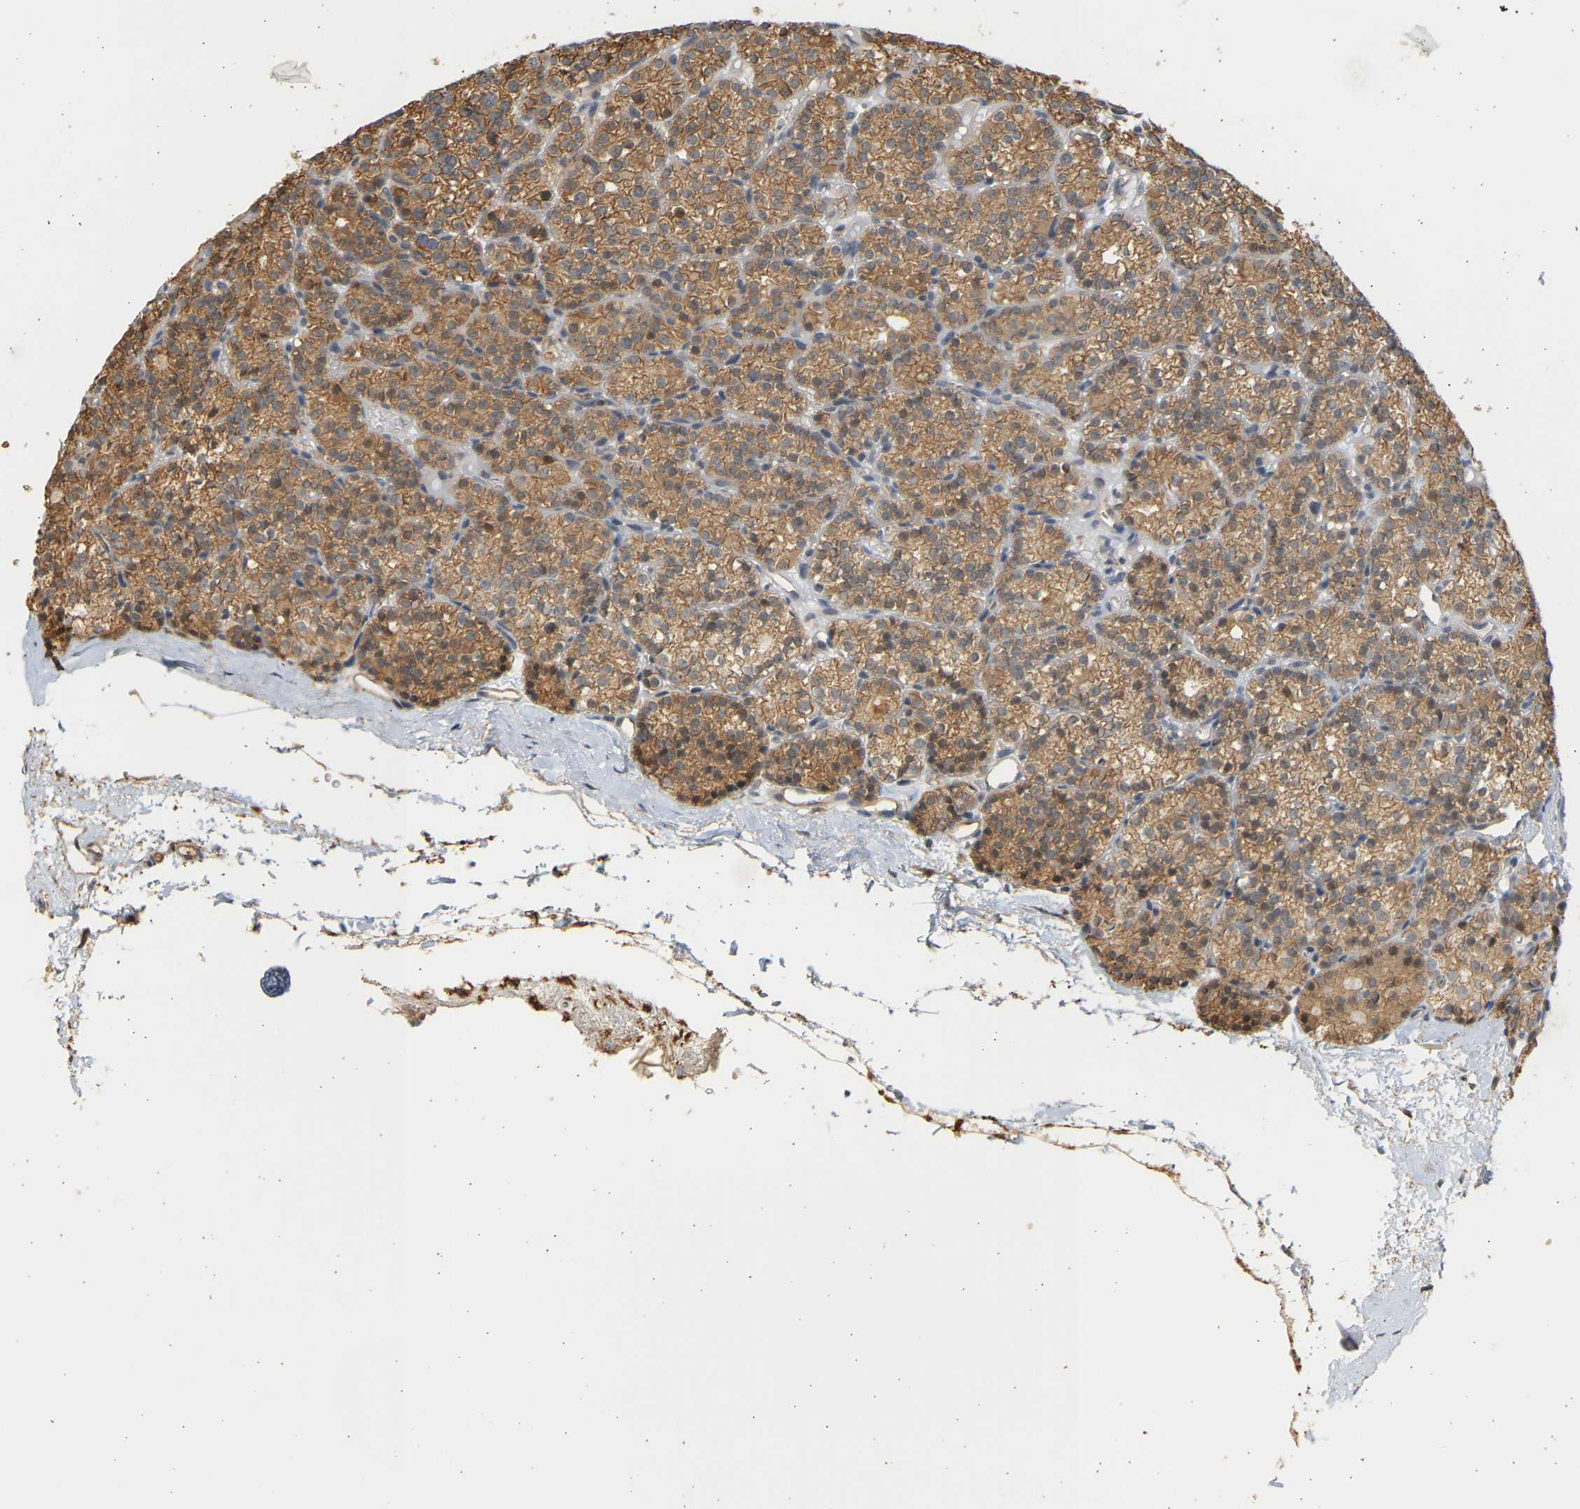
{"staining": {"intensity": "moderate", "quantity": ">75%", "location": "cytoplasmic/membranous"}, "tissue": "parathyroid gland", "cell_type": "Glandular cells", "image_type": "normal", "snomed": [{"axis": "morphology", "description": "Normal tissue, NOS"}, {"axis": "topography", "description": "Parathyroid gland"}], "caption": "Immunohistochemistry (IHC) micrograph of normal human parathyroid gland stained for a protein (brown), which displays medium levels of moderate cytoplasmic/membranous expression in approximately >75% of glandular cells.", "gene": "B4GALT6", "patient": {"sex": "female", "age": 64}}